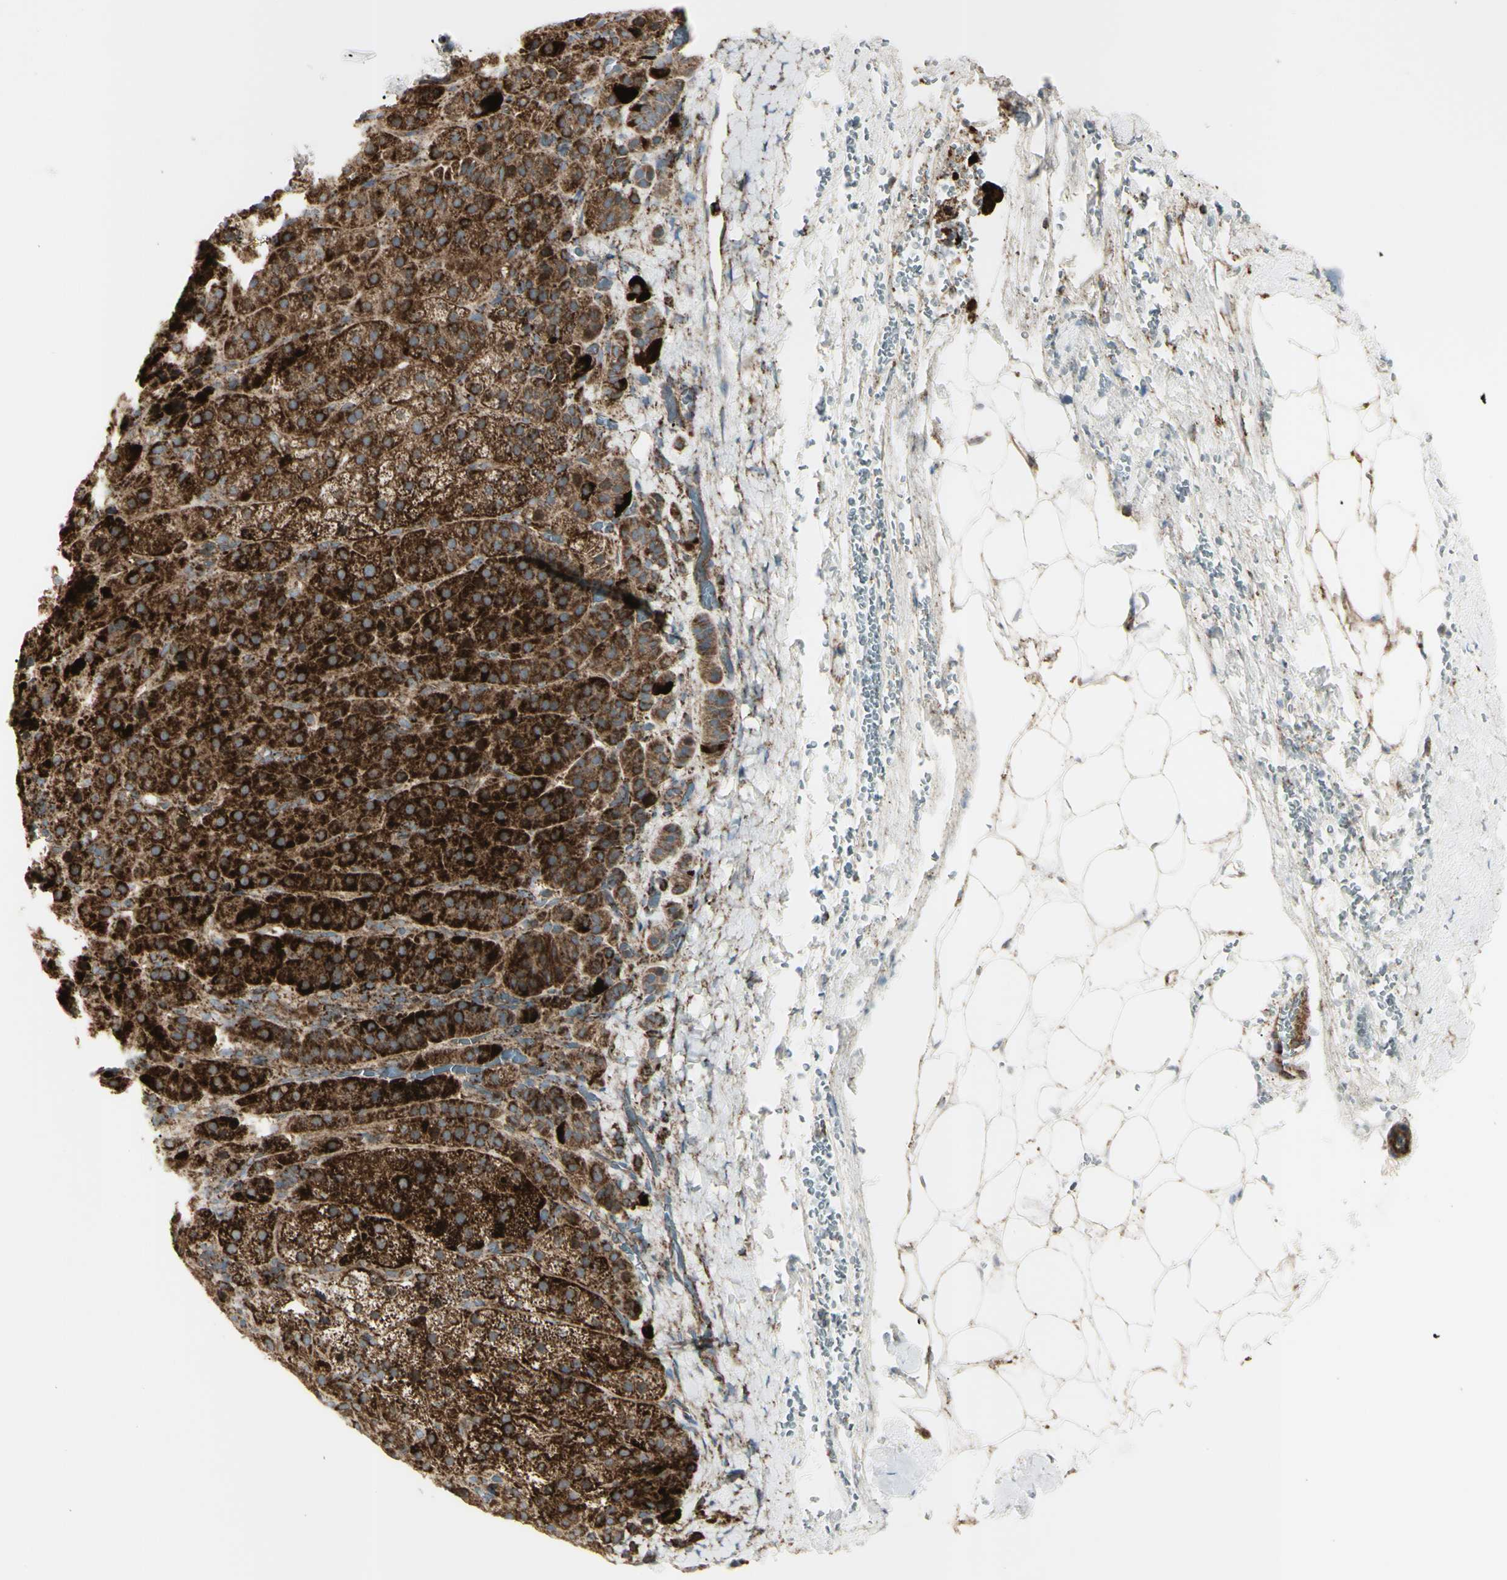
{"staining": {"intensity": "strong", "quantity": ">75%", "location": "cytoplasmic/membranous"}, "tissue": "adrenal gland", "cell_type": "Glandular cells", "image_type": "normal", "snomed": [{"axis": "morphology", "description": "Normal tissue, NOS"}, {"axis": "topography", "description": "Adrenal gland"}], "caption": "A high amount of strong cytoplasmic/membranous expression is identified in approximately >75% of glandular cells in benign adrenal gland.", "gene": "CYB5R1", "patient": {"sex": "female", "age": 57}}